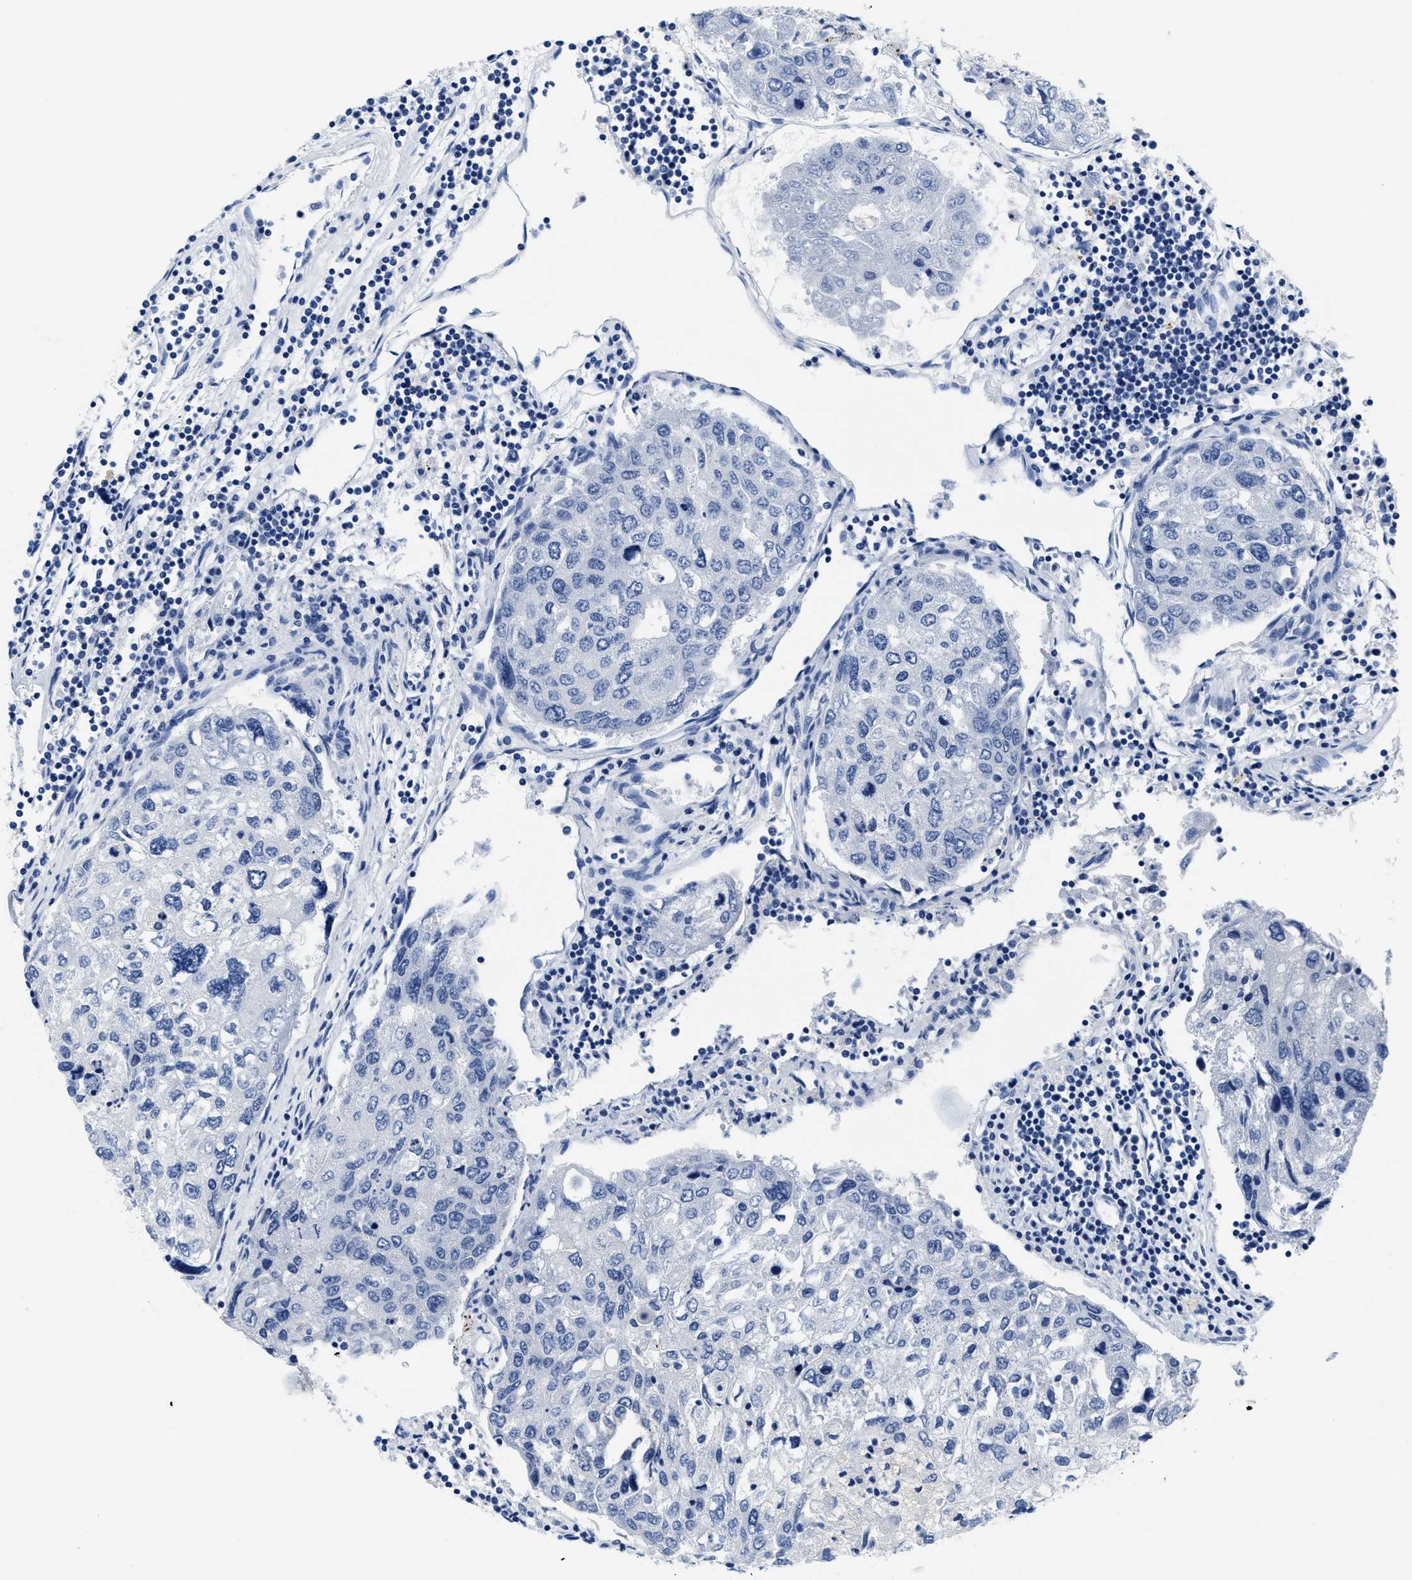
{"staining": {"intensity": "negative", "quantity": "none", "location": "none"}, "tissue": "urothelial cancer", "cell_type": "Tumor cells", "image_type": "cancer", "snomed": [{"axis": "morphology", "description": "Urothelial carcinoma, High grade"}, {"axis": "topography", "description": "Lymph node"}, {"axis": "topography", "description": "Urinary bladder"}], "caption": "An image of human urothelial cancer is negative for staining in tumor cells.", "gene": "TTC3", "patient": {"sex": "male", "age": 51}}